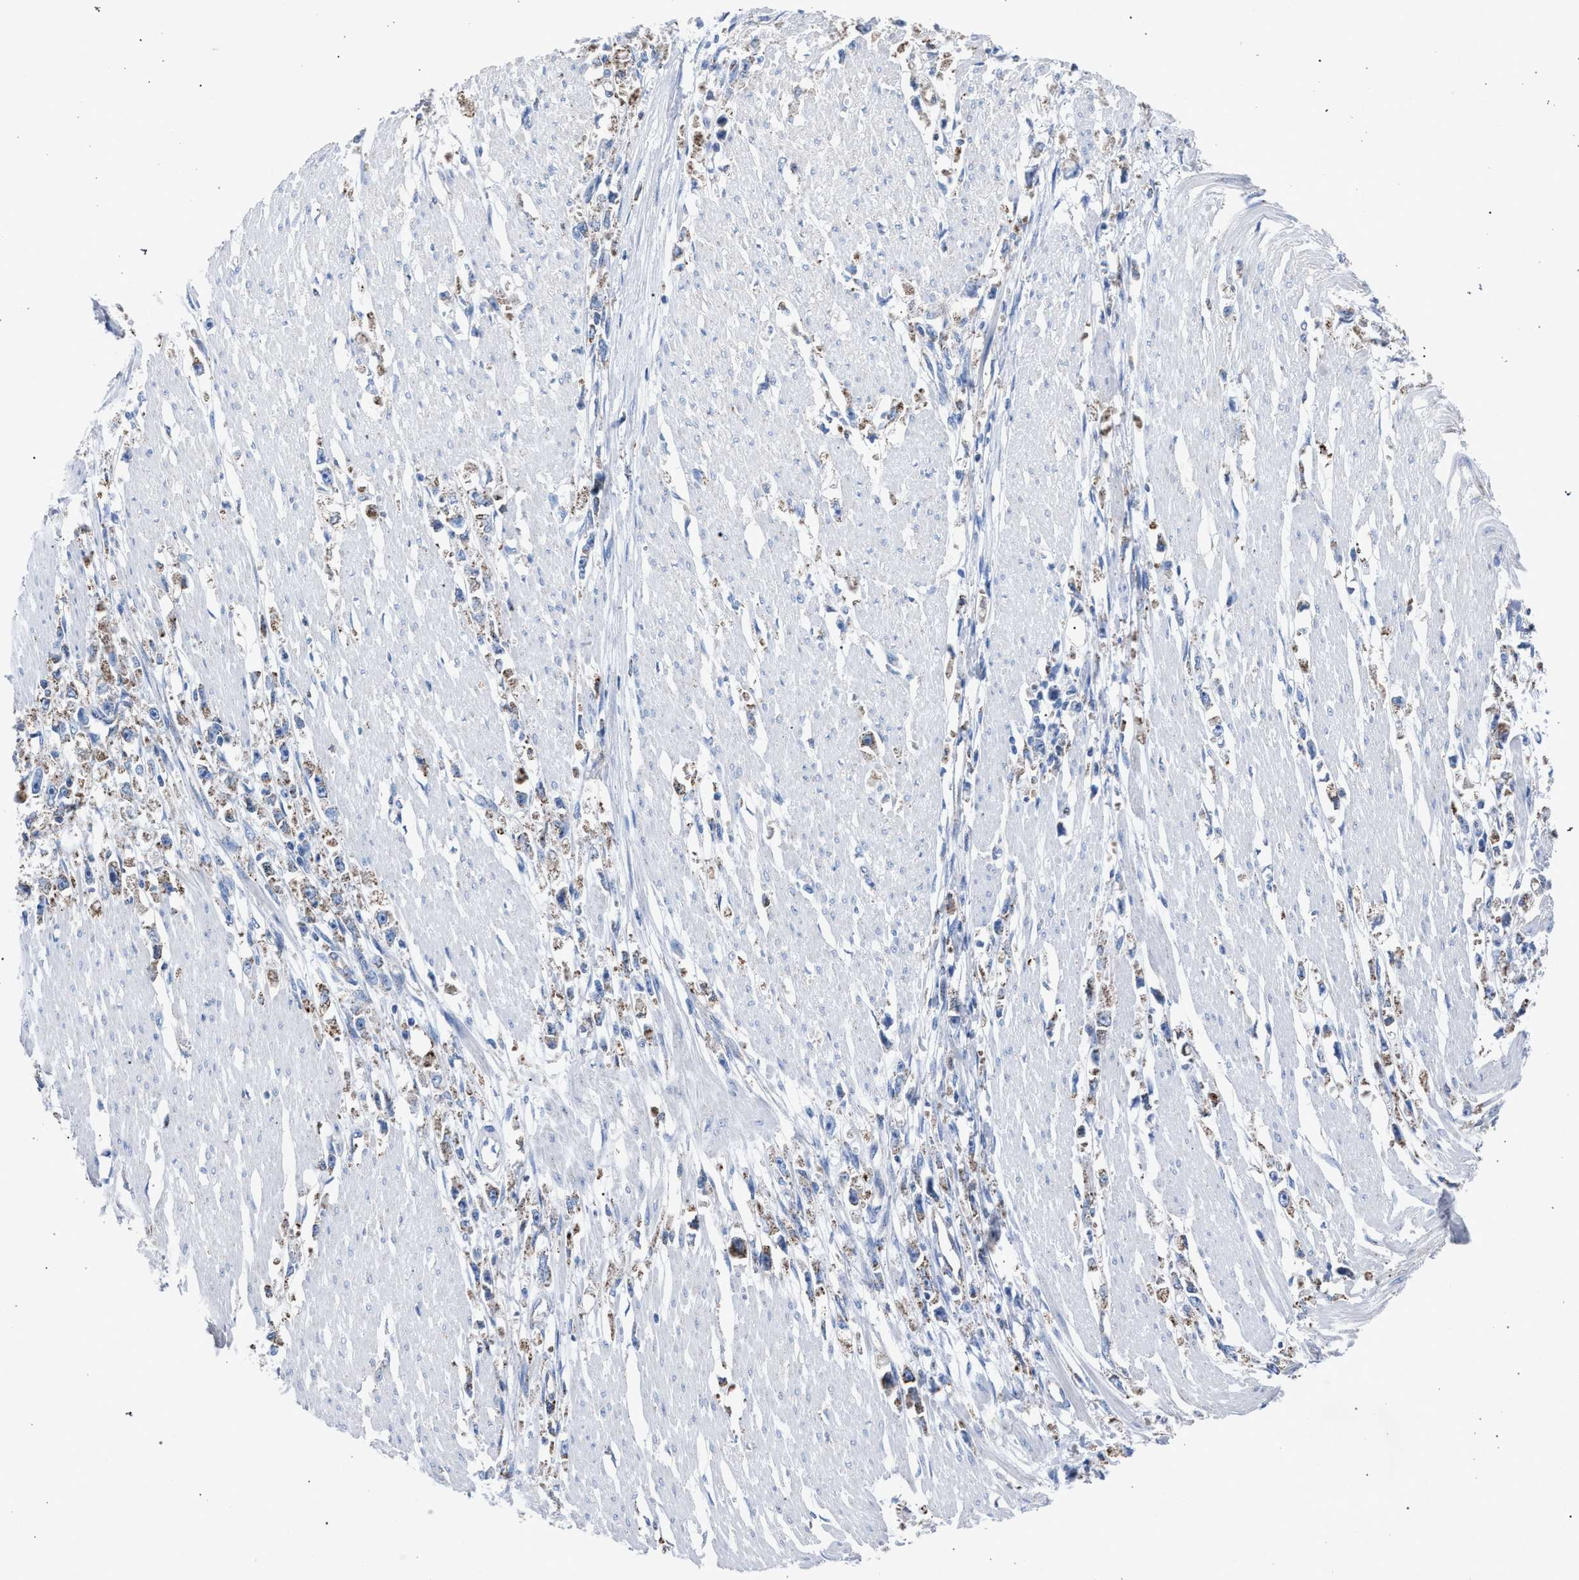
{"staining": {"intensity": "weak", "quantity": "<25%", "location": "cytoplasmic/membranous"}, "tissue": "stomach cancer", "cell_type": "Tumor cells", "image_type": "cancer", "snomed": [{"axis": "morphology", "description": "Adenocarcinoma, NOS"}, {"axis": "topography", "description": "Stomach"}], "caption": "This is an immunohistochemistry histopathology image of human stomach cancer. There is no staining in tumor cells.", "gene": "HSD17B4", "patient": {"sex": "female", "age": 59}}